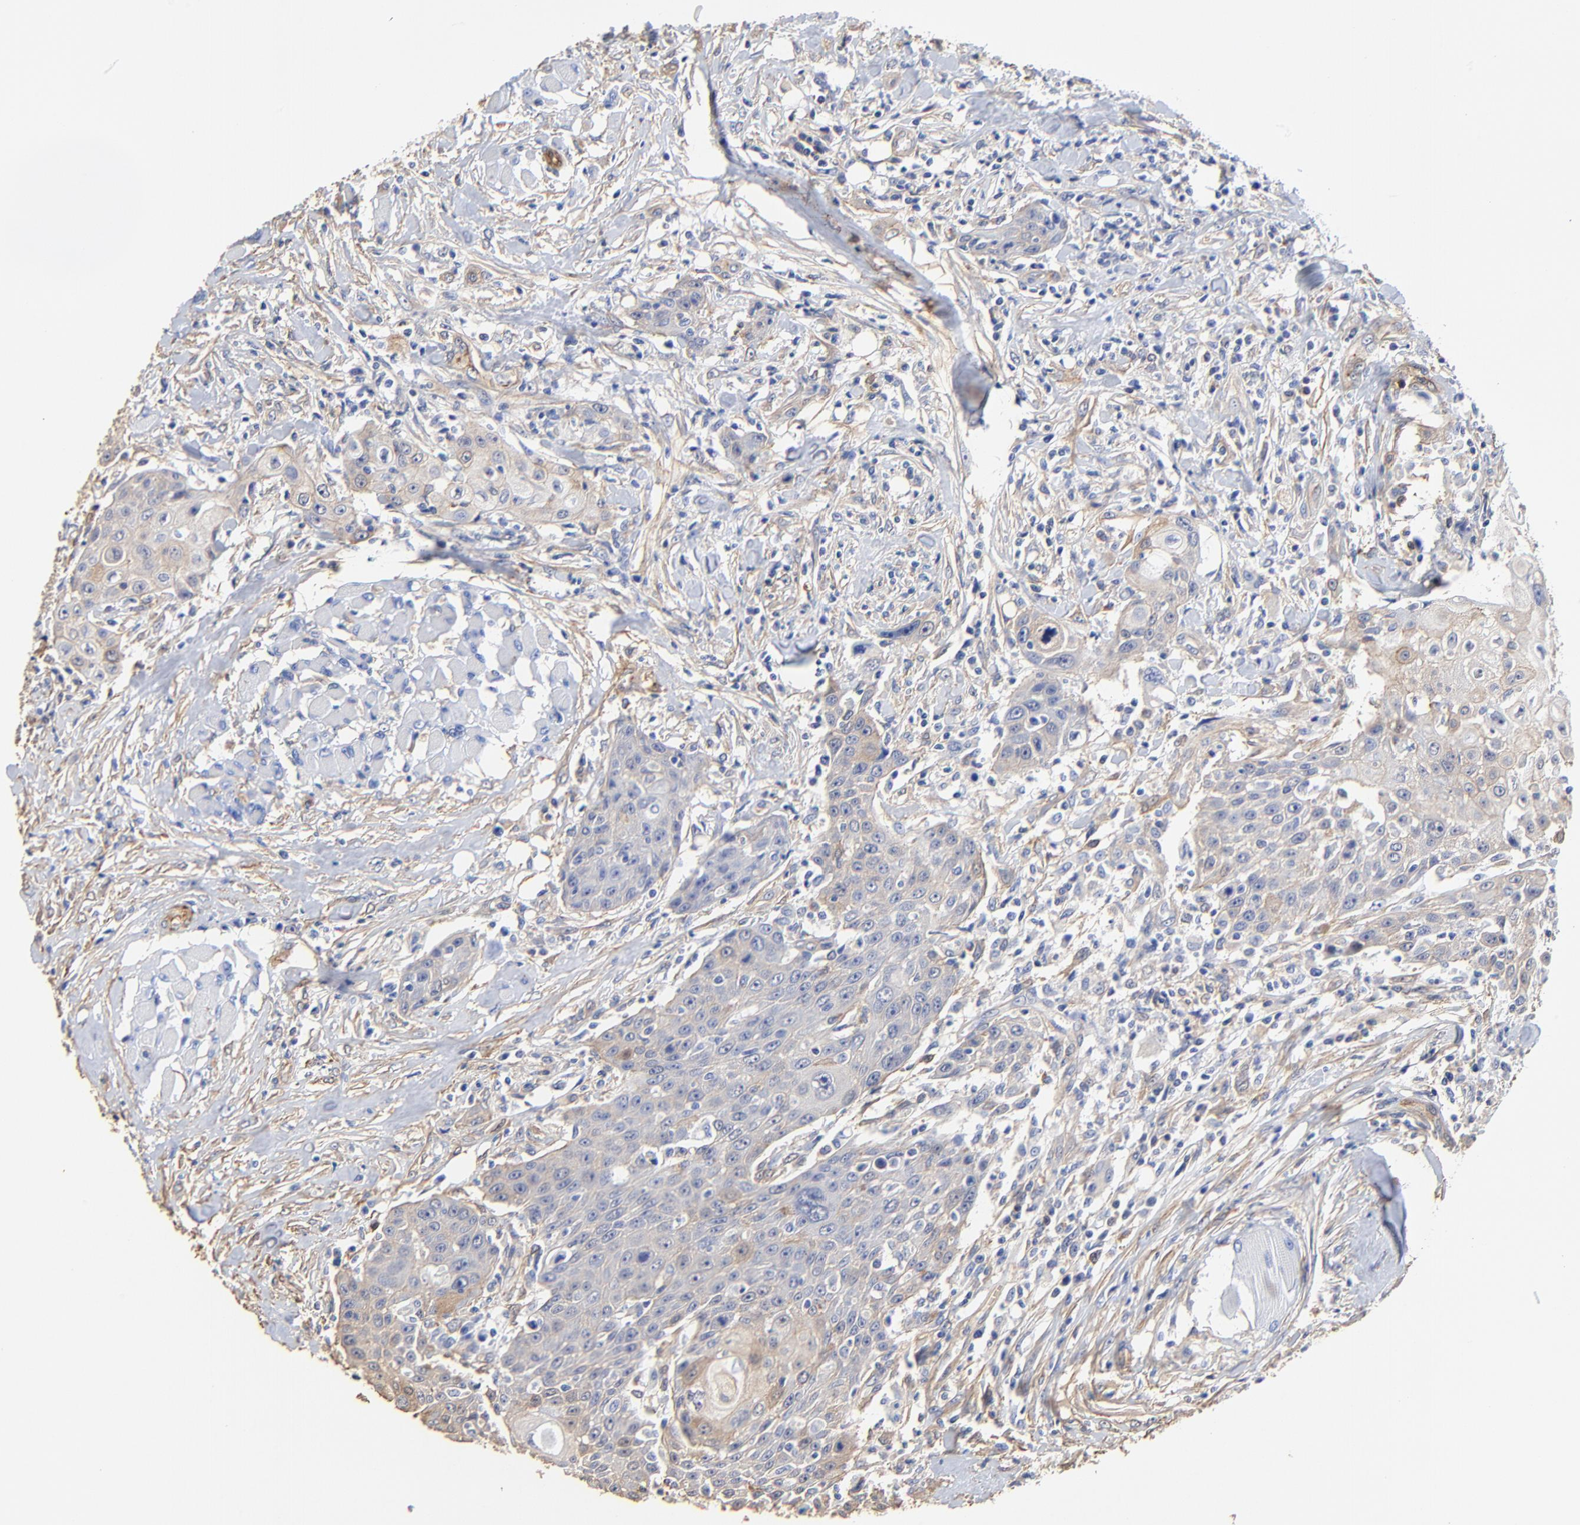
{"staining": {"intensity": "weak", "quantity": "<25%", "location": "cytoplasmic/membranous"}, "tissue": "head and neck cancer", "cell_type": "Tumor cells", "image_type": "cancer", "snomed": [{"axis": "morphology", "description": "Squamous cell carcinoma, NOS"}, {"axis": "topography", "description": "Oral tissue"}, {"axis": "topography", "description": "Head-Neck"}], "caption": "This is a micrograph of IHC staining of head and neck squamous cell carcinoma, which shows no staining in tumor cells.", "gene": "TAGLN2", "patient": {"sex": "female", "age": 82}}